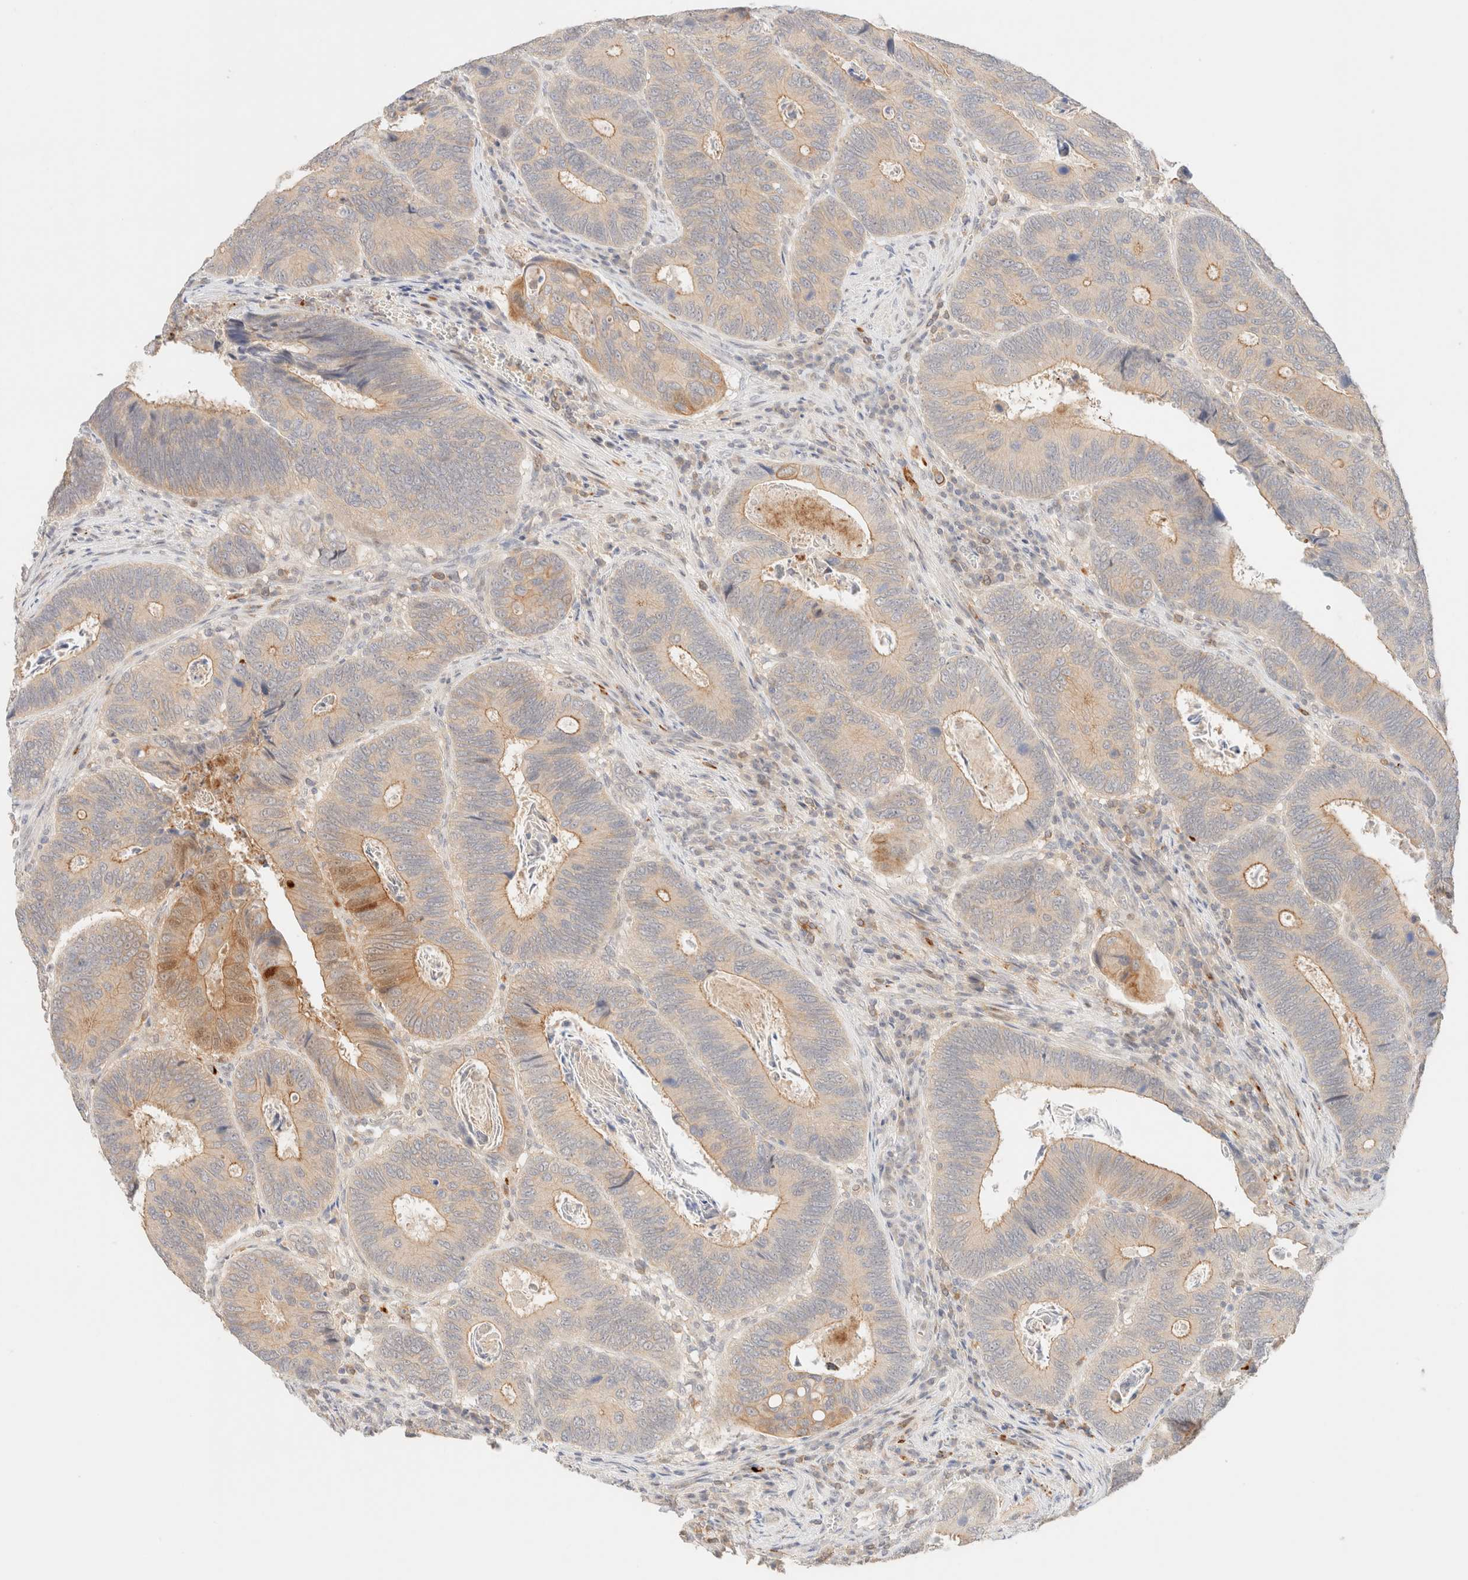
{"staining": {"intensity": "strong", "quantity": "<25%", "location": "cytoplasmic/membranous,nuclear"}, "tissue": "colorectal cancer", "cell_type": "Tumor cells", "image_type": "cancer", "snomed": [{"axis": "morphology", "description": "Adenocarcinoma, NOS"}, {"axis": "topography", "description": "Colon"}], "caption": "Immunohistochemical staining of human colorectal cancer exhibits medium levels of strong cytoplasmic/membranous and nuclear positivity in approximately <25% of tumor cells.", "gene": "SGSM2", "patient": {"sex": "male", "age": 72}}